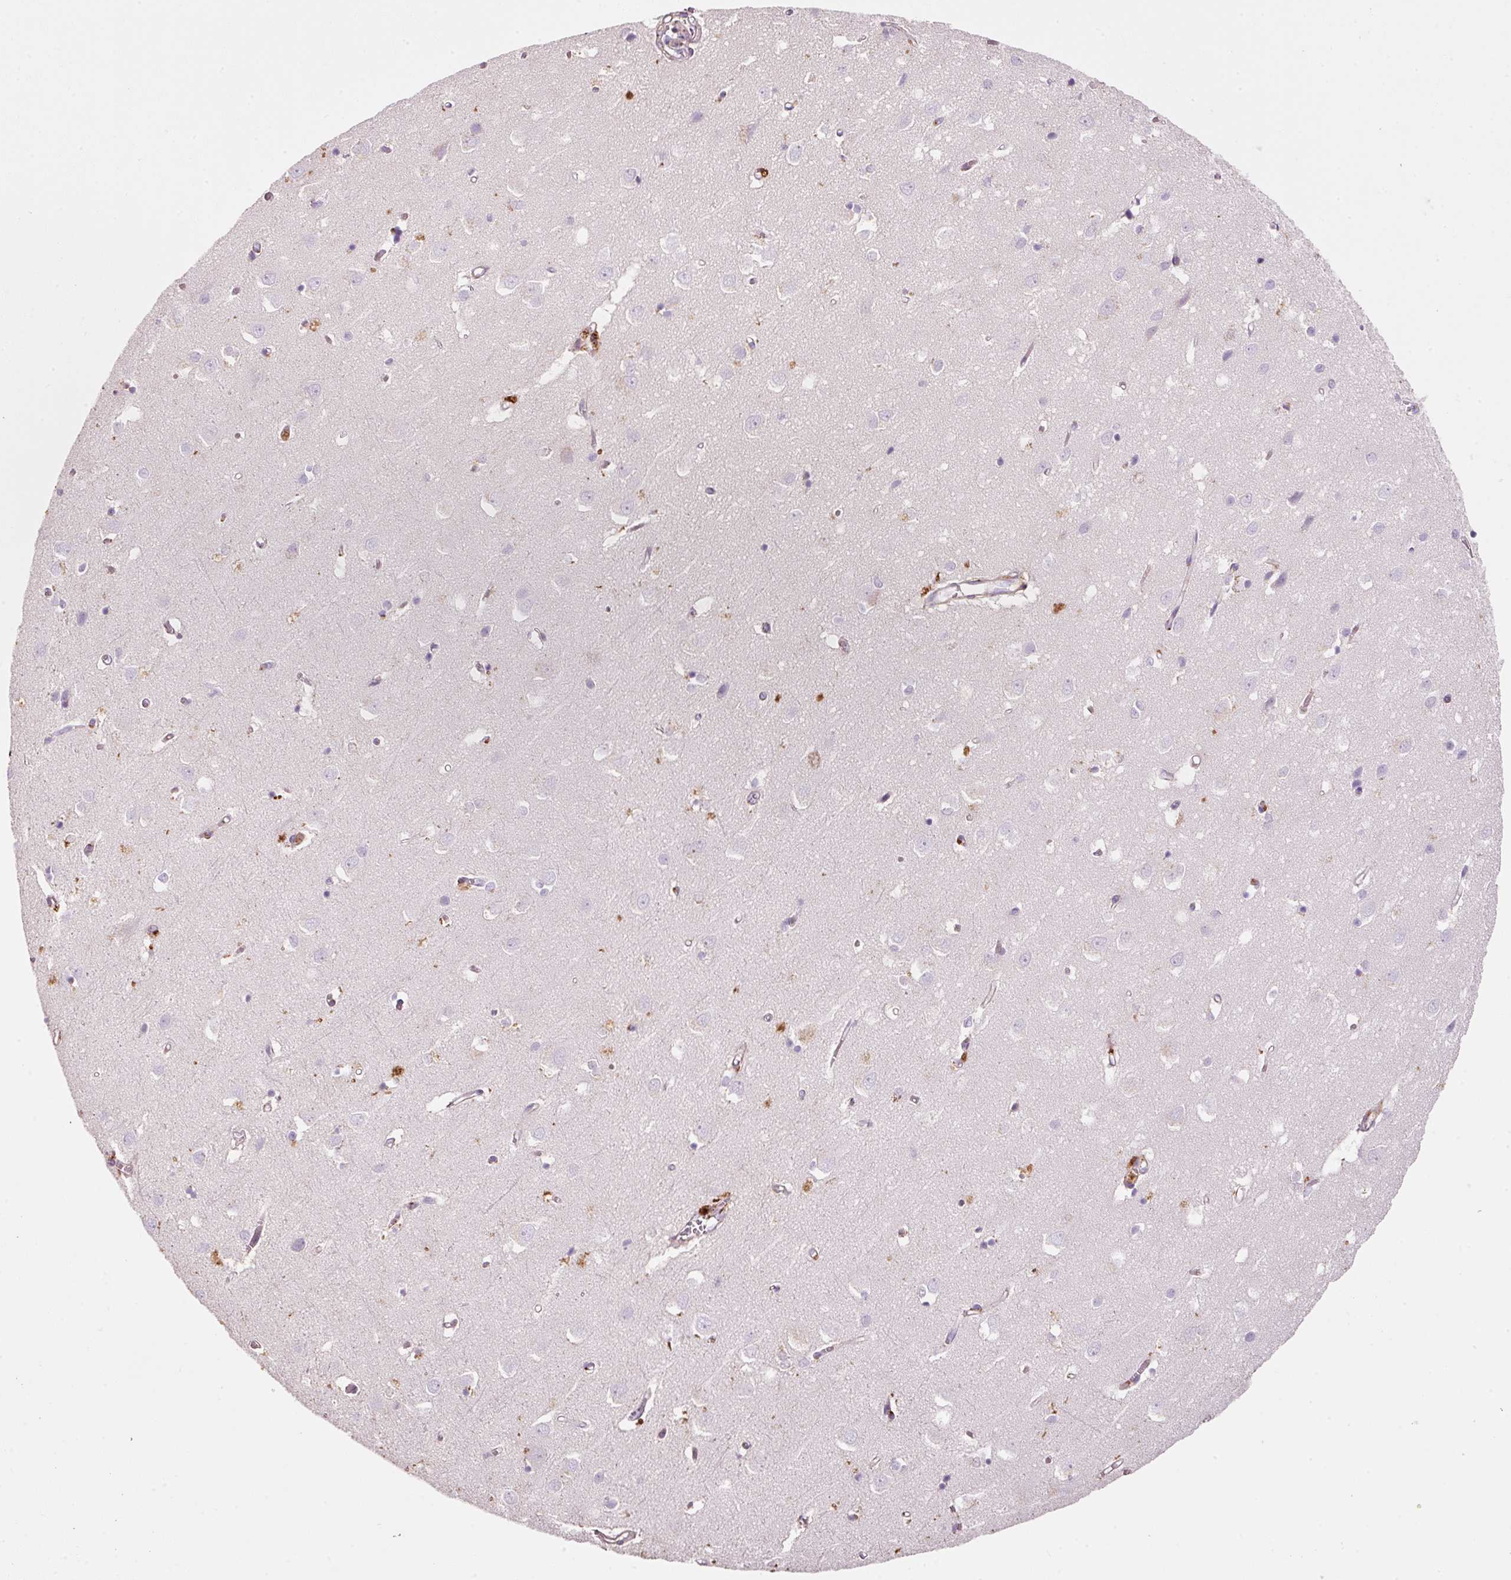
{"staining": {"intensity": "weak", "quantity": "25%-75%", "location": "cytoplasmic/membranous"}, "tissue": "cerebral cortex", "cell_type": "Endothelial cells", "image_type": "normal", "snomed": [{"axis": "morphology", "description": "Normal tissue, NOS"}, {"axis": "topography", "description": "Cerebral cortex"}], "caption": "A brown stain labels weak cytoplasmic/membranous positivity of a protein in endothelial cells of normal human cerebral cortex.", "gene": "TMC8", "patient": {"sex": "male", "age": 70}}